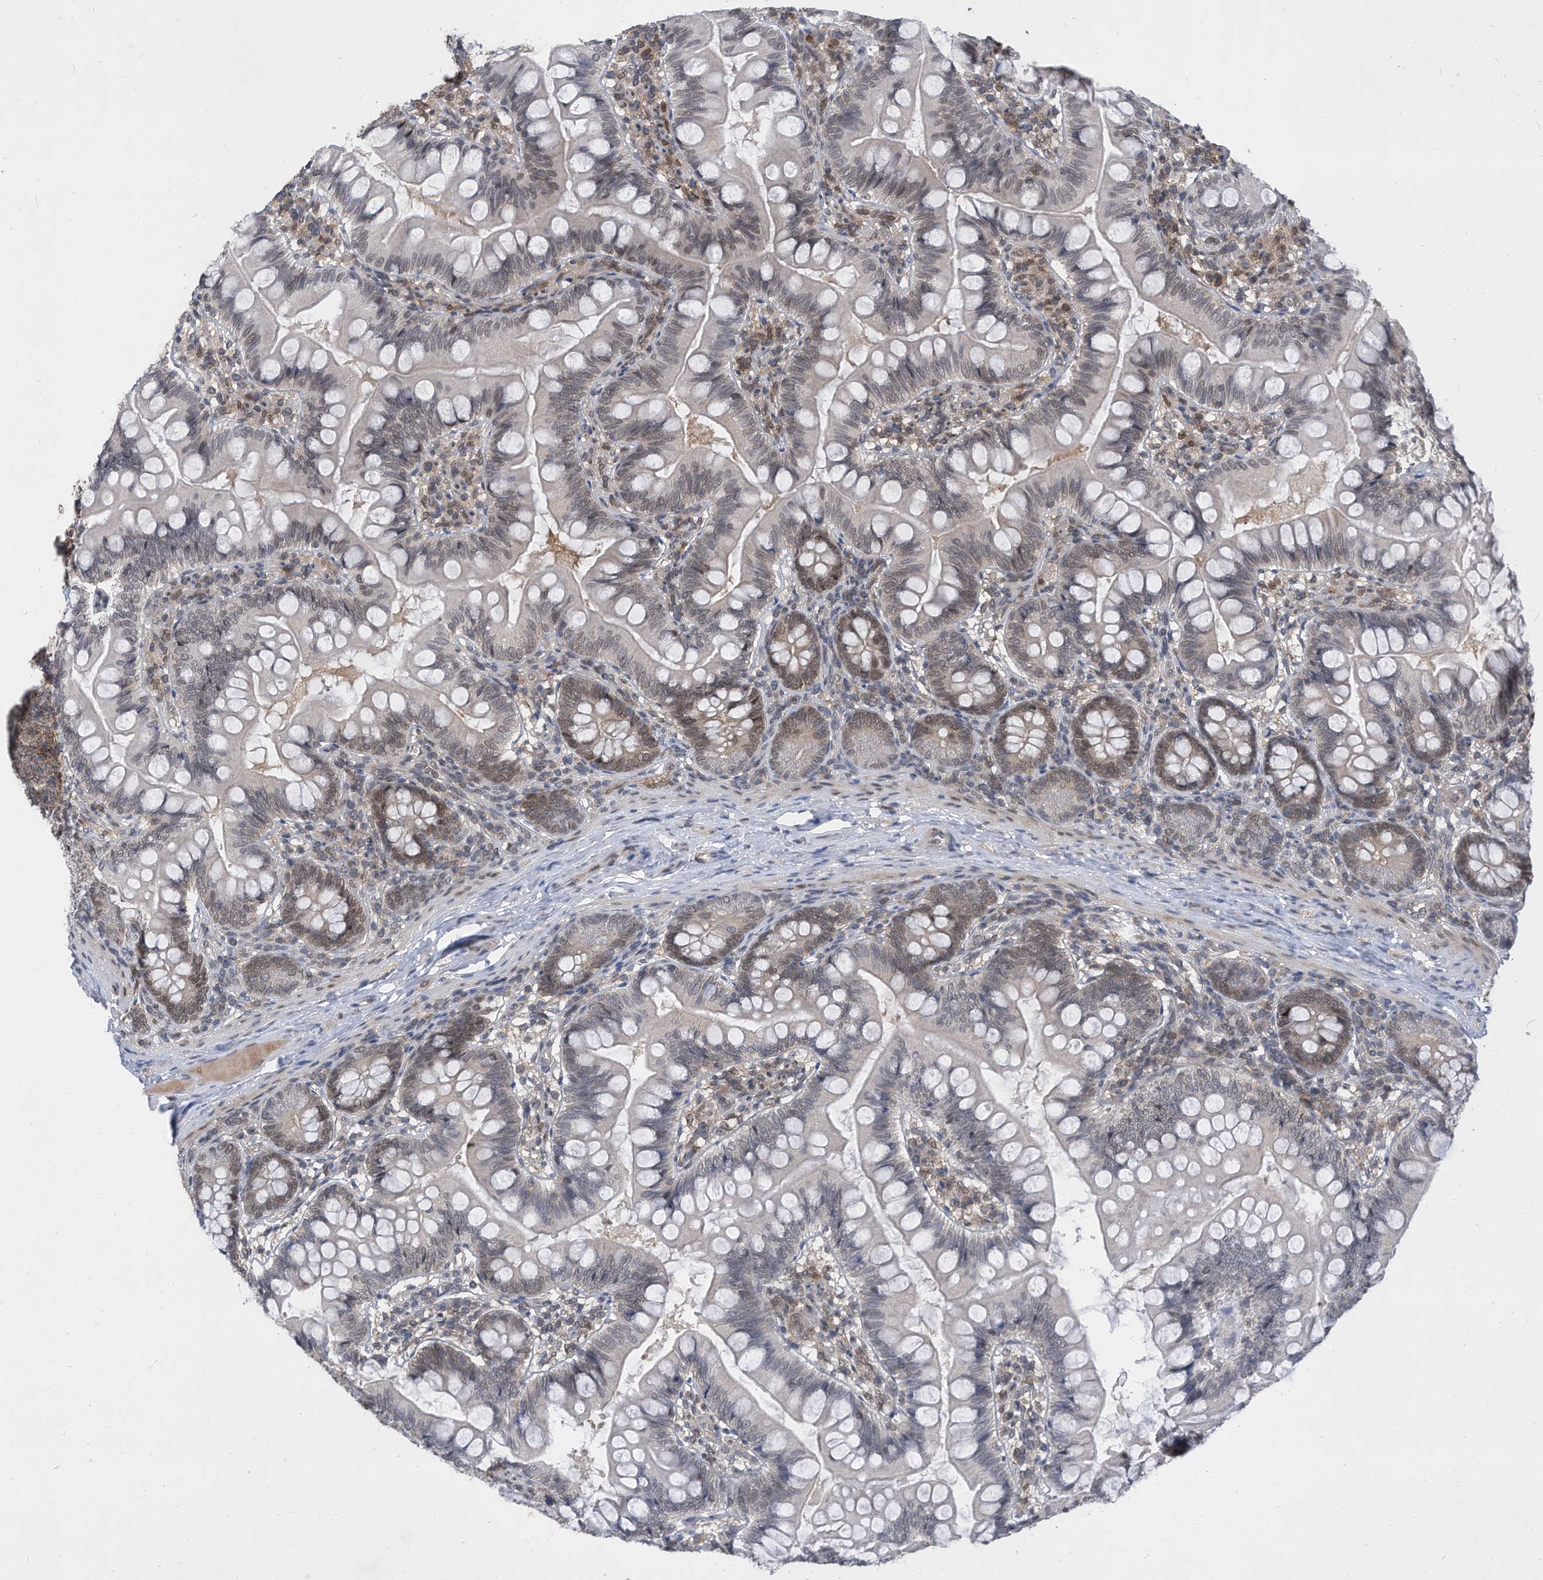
{"staining": {"intensity": "moderate", "quantity": "<25%", "location": "cytoplasmic/membranous,nuclear"}, "tissue": "small intestine", "cell_type": "Glandular cells", "image_type": "normal", "snomed": [{"axis": "morphology", "description": "Normal tissue, NOS"}, {"axis": "topography", "description": "Small intestine"}], "caption": "Protein expression analysis of normal small intestine demonstrates moderate cytoplasmic/membranous,nuclear positivity in approximately <25% of glandular cells. (DAB (3,3'-diaminobenzidine) IHC with brightfield microscopy, high magnification).", "gene": "KPNB1", "patient": {"sex": "male", "age": 7}}